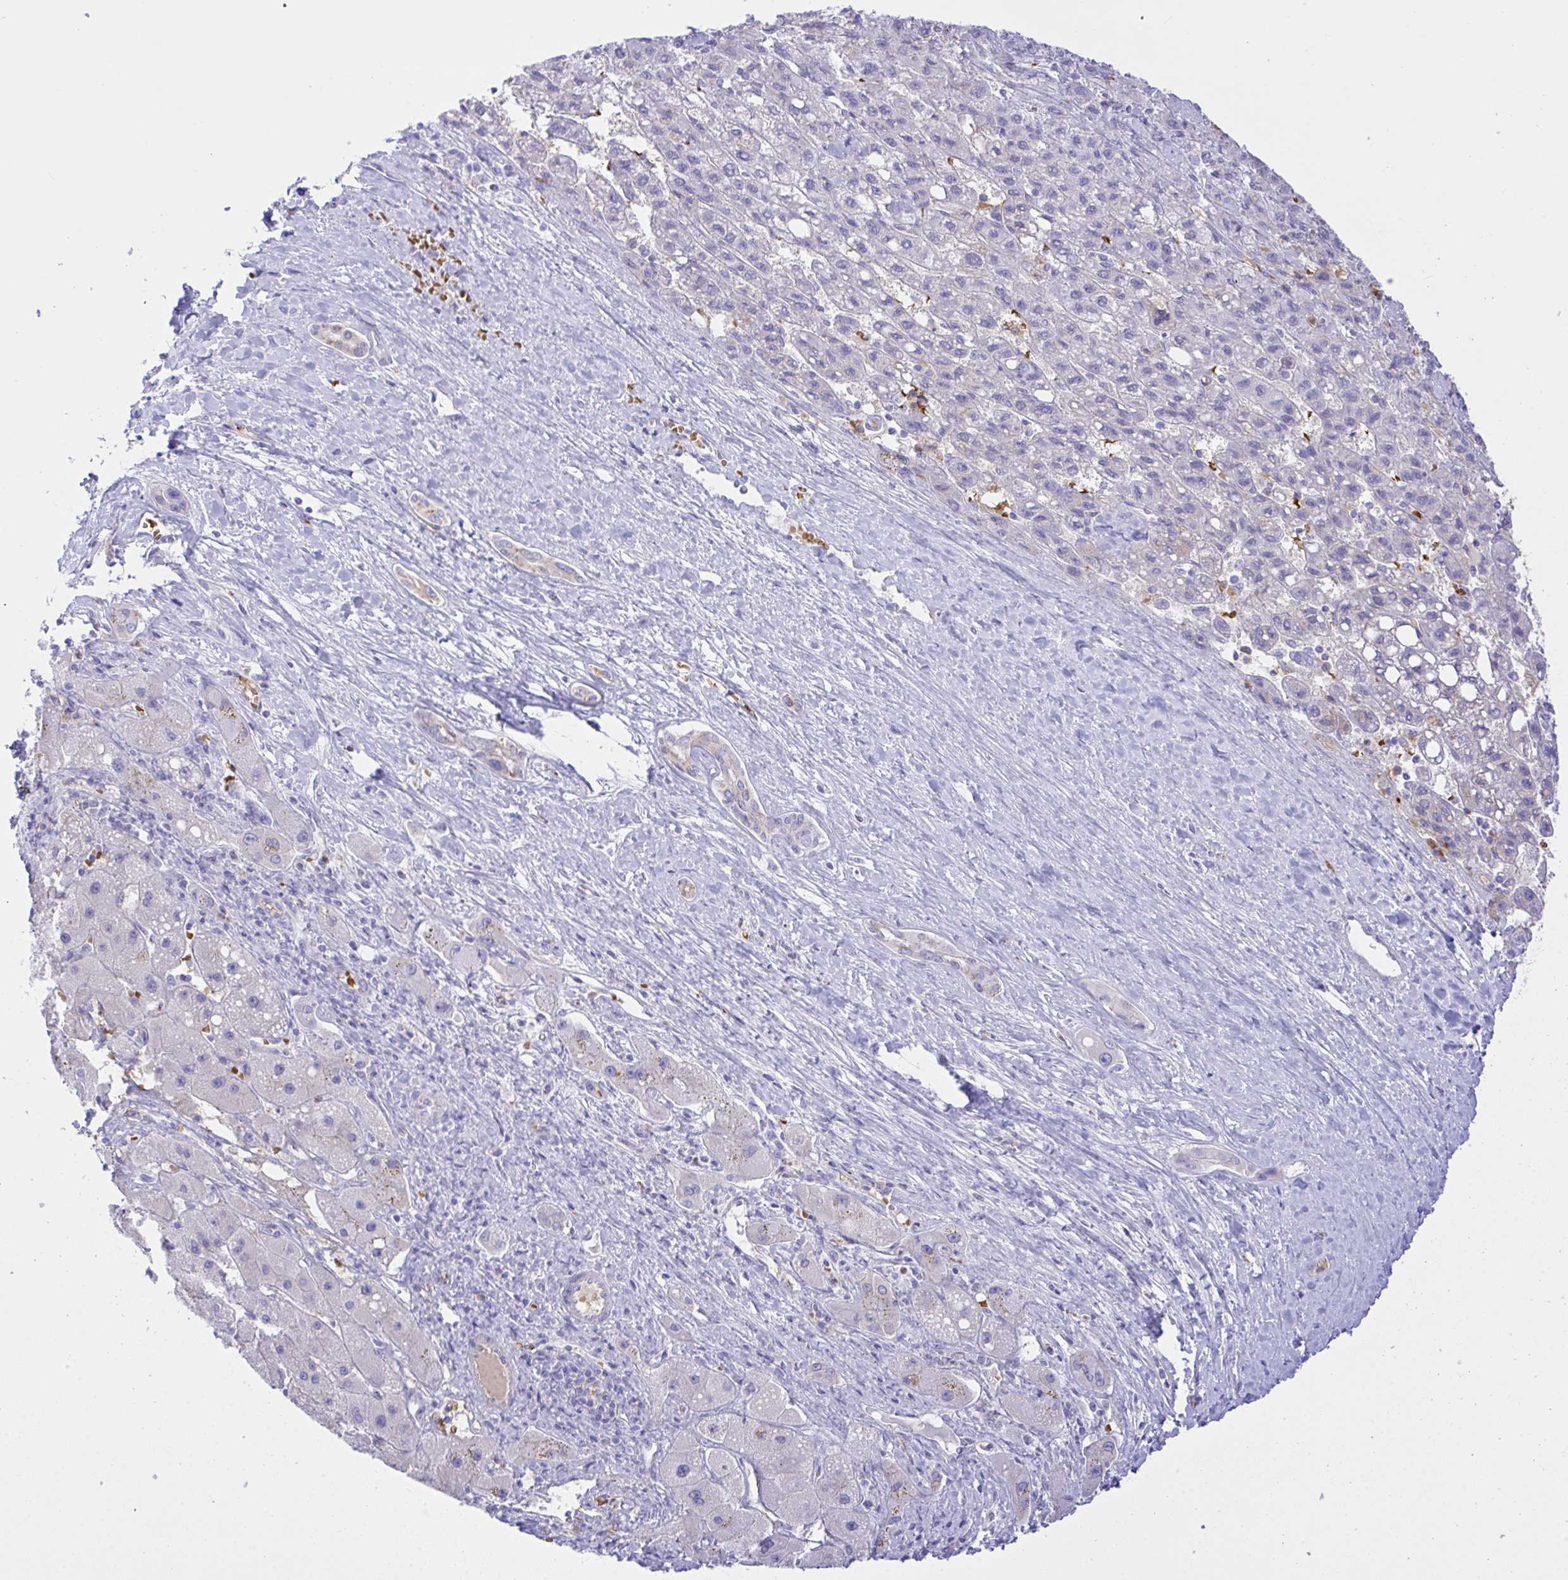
{"staining": {"intensity": "negative", "quantity": "none", "location": "none"}, "tissue": "liver cancer", "cell_type": "Tumor cells", "image_type": "cancer", "snomed": [{"axis": "morphology", "description": "Carcinoma, Hepatocellular, NOS"}, {"axis": "topography", "description": "Liver"}], "caption": "Immunohistochemistry (IHC) photomicrograph of liver cancer stained for a protein (brown), which demonstrates no staining in tumor cells.", "gene": "ZNF221", "patient": {"sex": "female", "age": 82}}